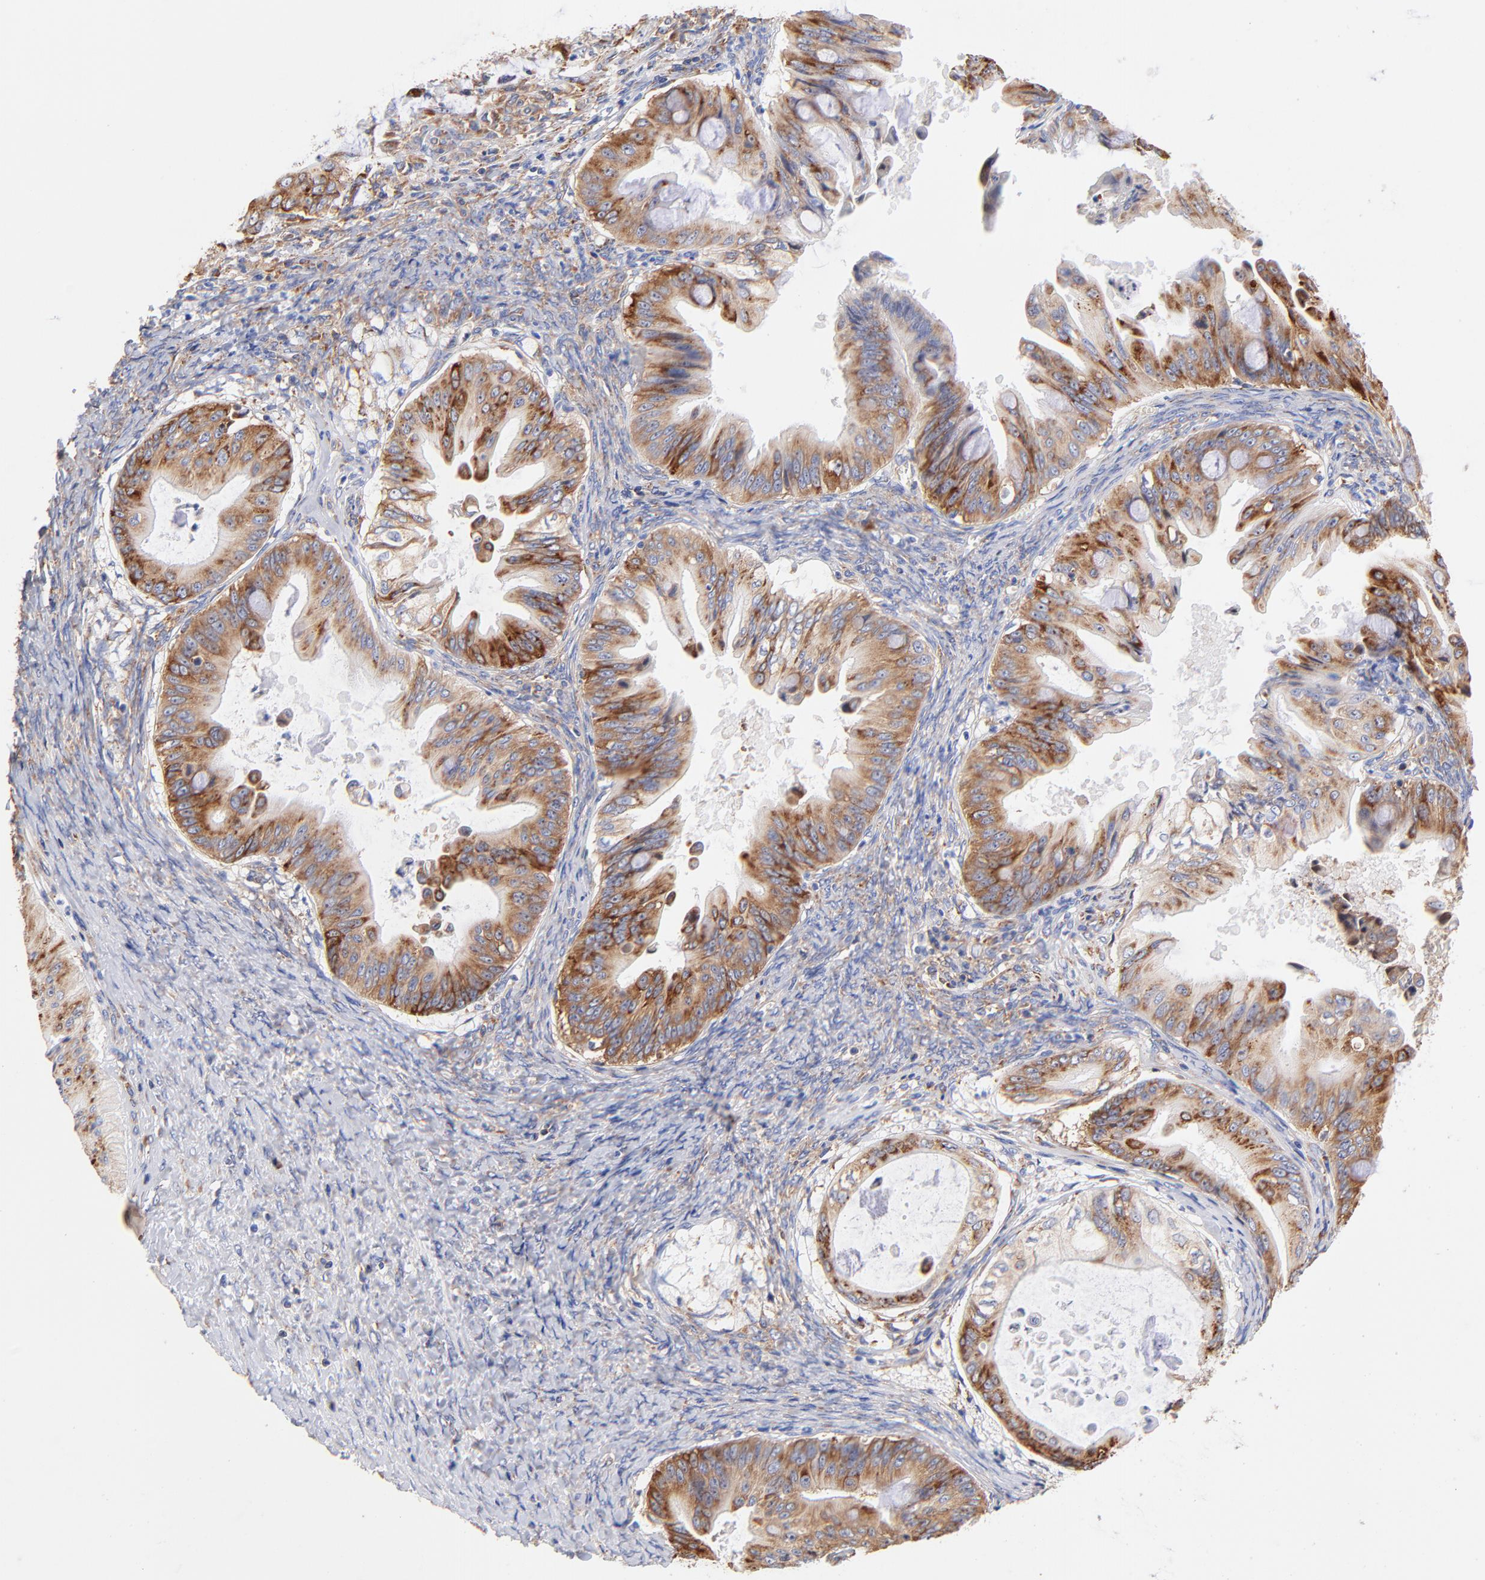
{"staining": {"intensity": "moderate", "quantity": ">75%", "location": "cytoplasmic/membranous"}, "tissue": "ovarian cancer", "cell_type": "Tumor cells", "image_type": "cancer", "snomed": [{"axis": "morphology", "description": "Cystadenocarcinoma, mucinous, NOS"}, {"axis": "topography", "description": "Ovary"}], "caption": "A micrograph of human ovarian cancer (mucinous cystadenocarcinoma) stained for a protein demonstrates moderate cytoplasmic/membranous brown staining in tumor cells.", "gene": "RPL27", "patient": {"sex": "female", "age": 37}}